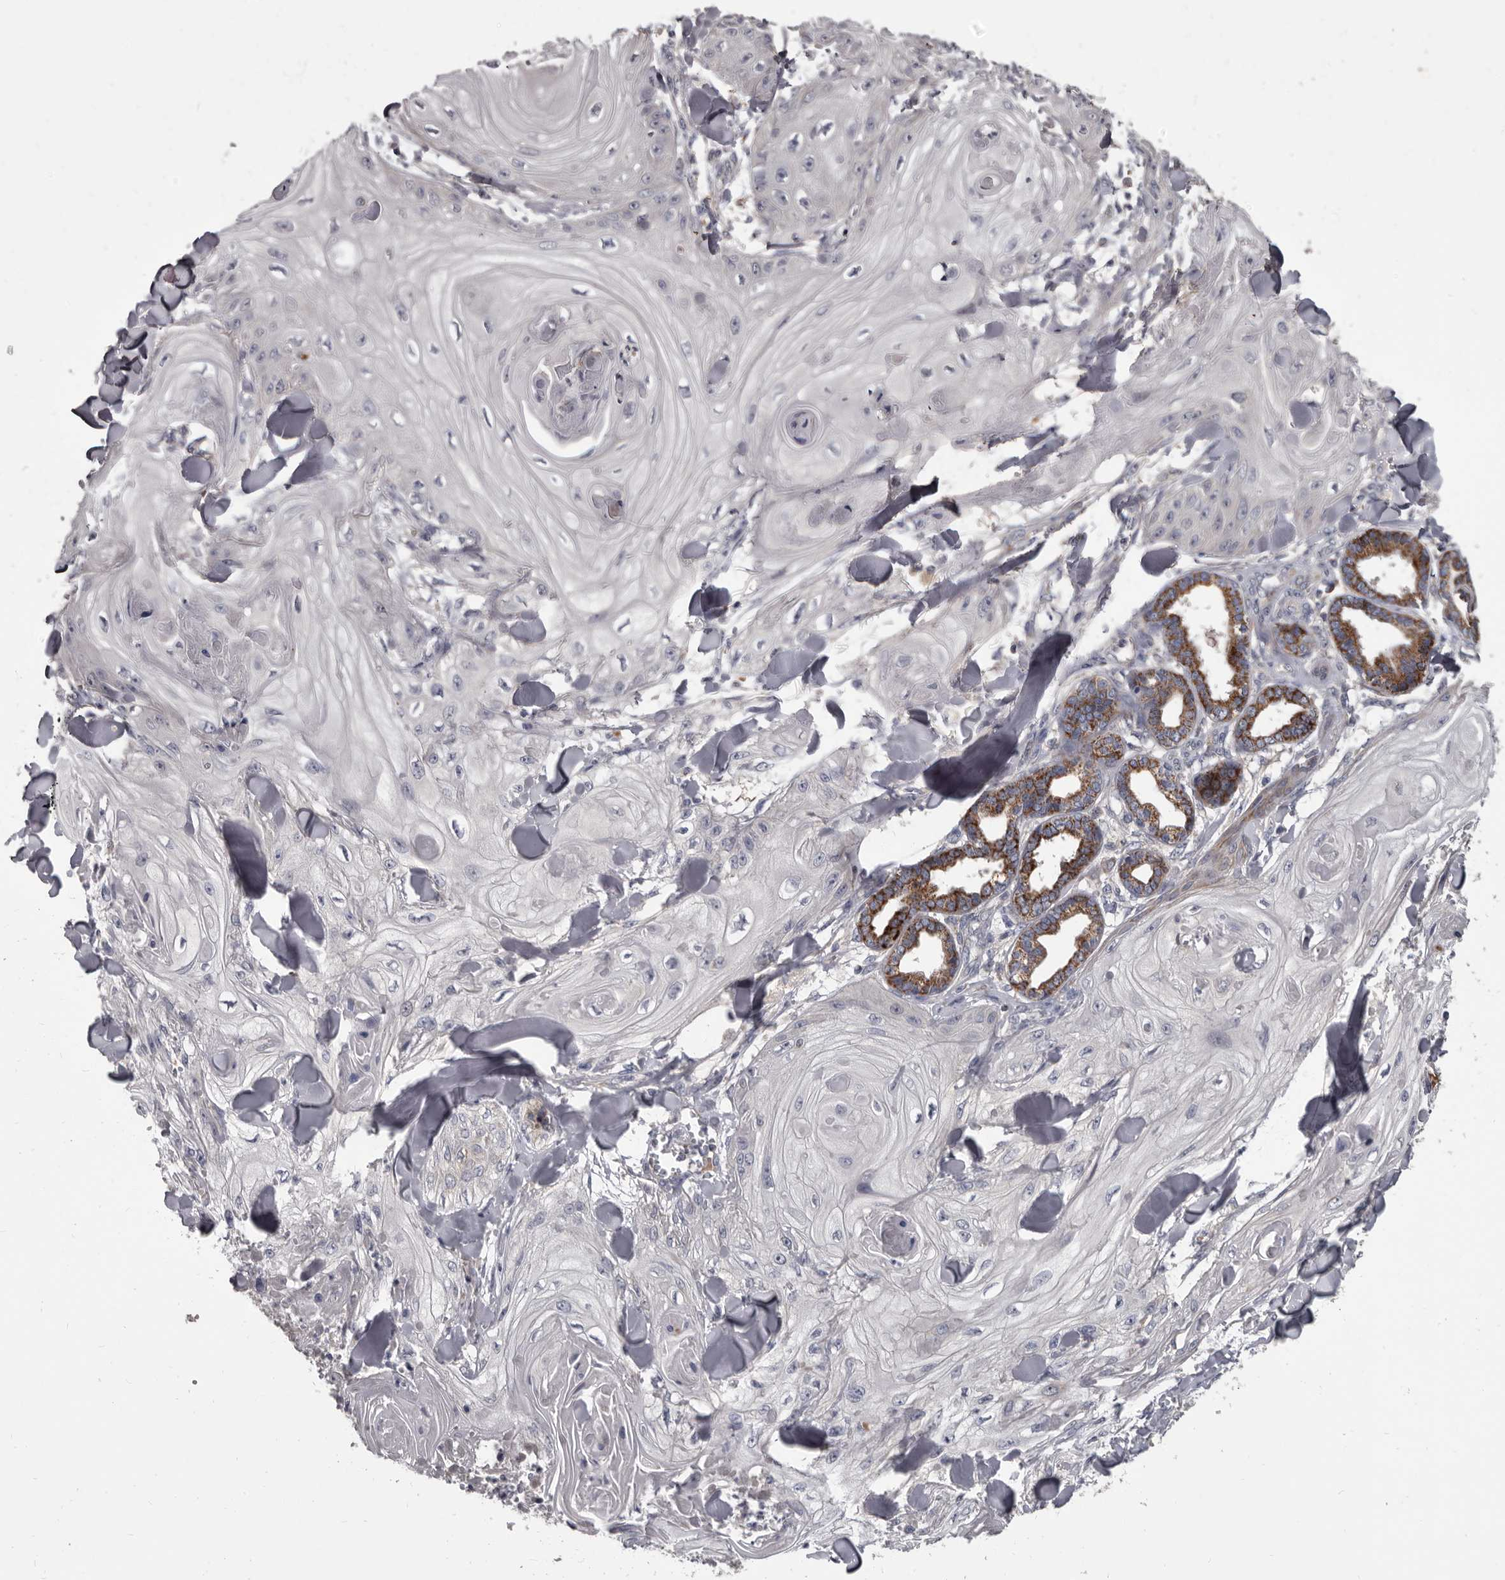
{"staining": {"intensity": "negative", "quantity": "none", "location": "none"}, "tissue": "skin cancer", "cell_type": "Tumor cells", "image_type": "cancer", "snomed": [{"axis": "morphology", "description": "Squamous cell carcinoma, NOS"}, {"axis": "topography", "description": "Skin"}], "caption": "This is a histopathology image of immunohistochemistry staining of squamous cell carcinoma (skin), which shows no expression in tumor cells.", "gene": "ALDH5A1", "patient": {"sex": "male", "age": 74}}